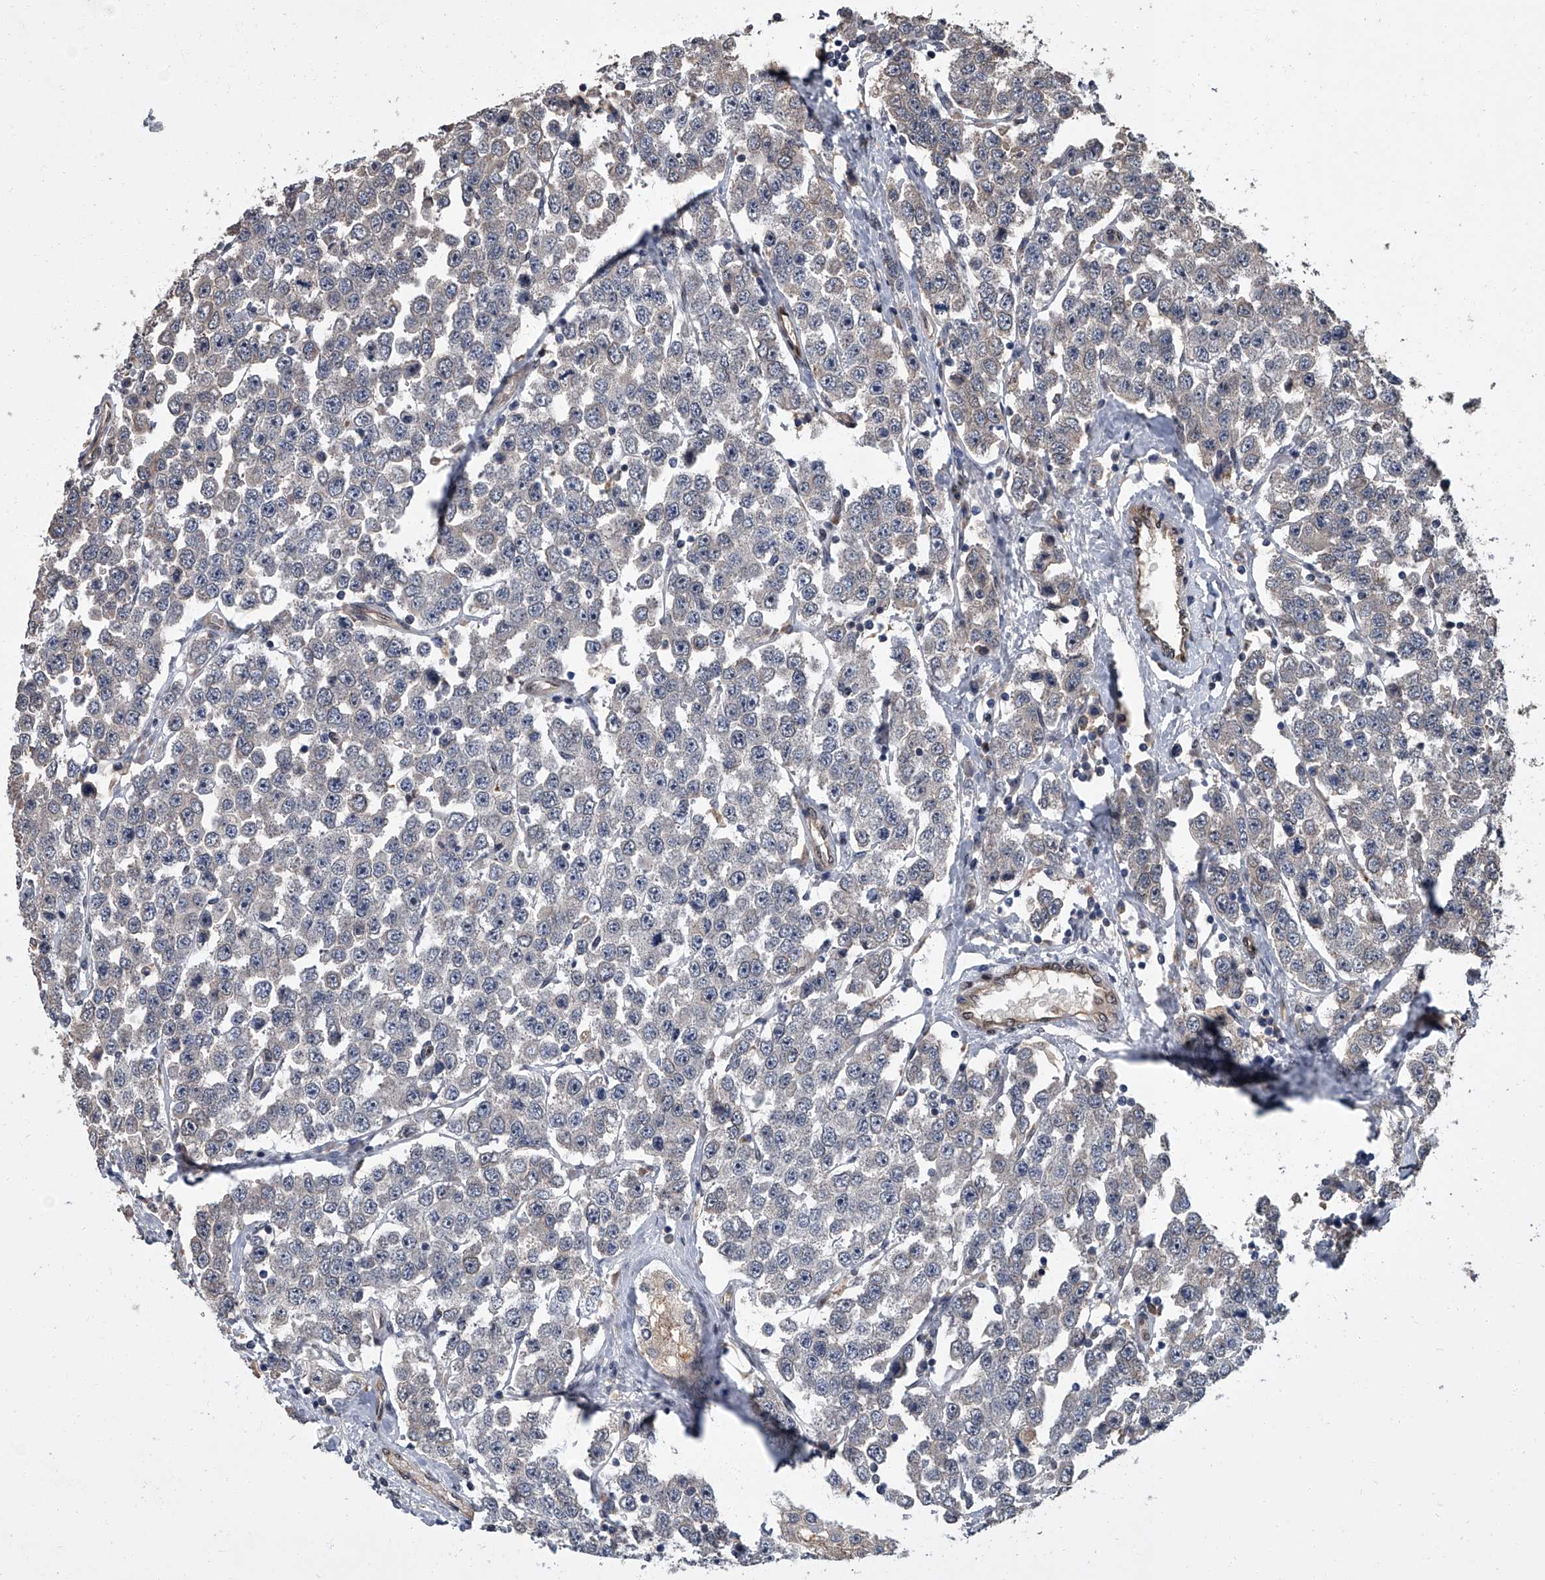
{"staining": {"intensity": "moderate", "quantity": "<25%", "location": "cytoplasmic/membranous,nuclear"}, "tissue": "testis cancer", "cell_type": "Tumor cells", "image_type": "cancer", "snomed": [{"axis": "morphology", "description": "Seminoma, NOS"}, {"axis": "topography", "description": "Testis"}], "caption": "Moderate cytoplasmic/membranous and nuclear staining is present in about <25% of tumor cells in seminoma (testis).", "gene": "LRRC8C", "patient": {"sex": "male", "age": 28}}